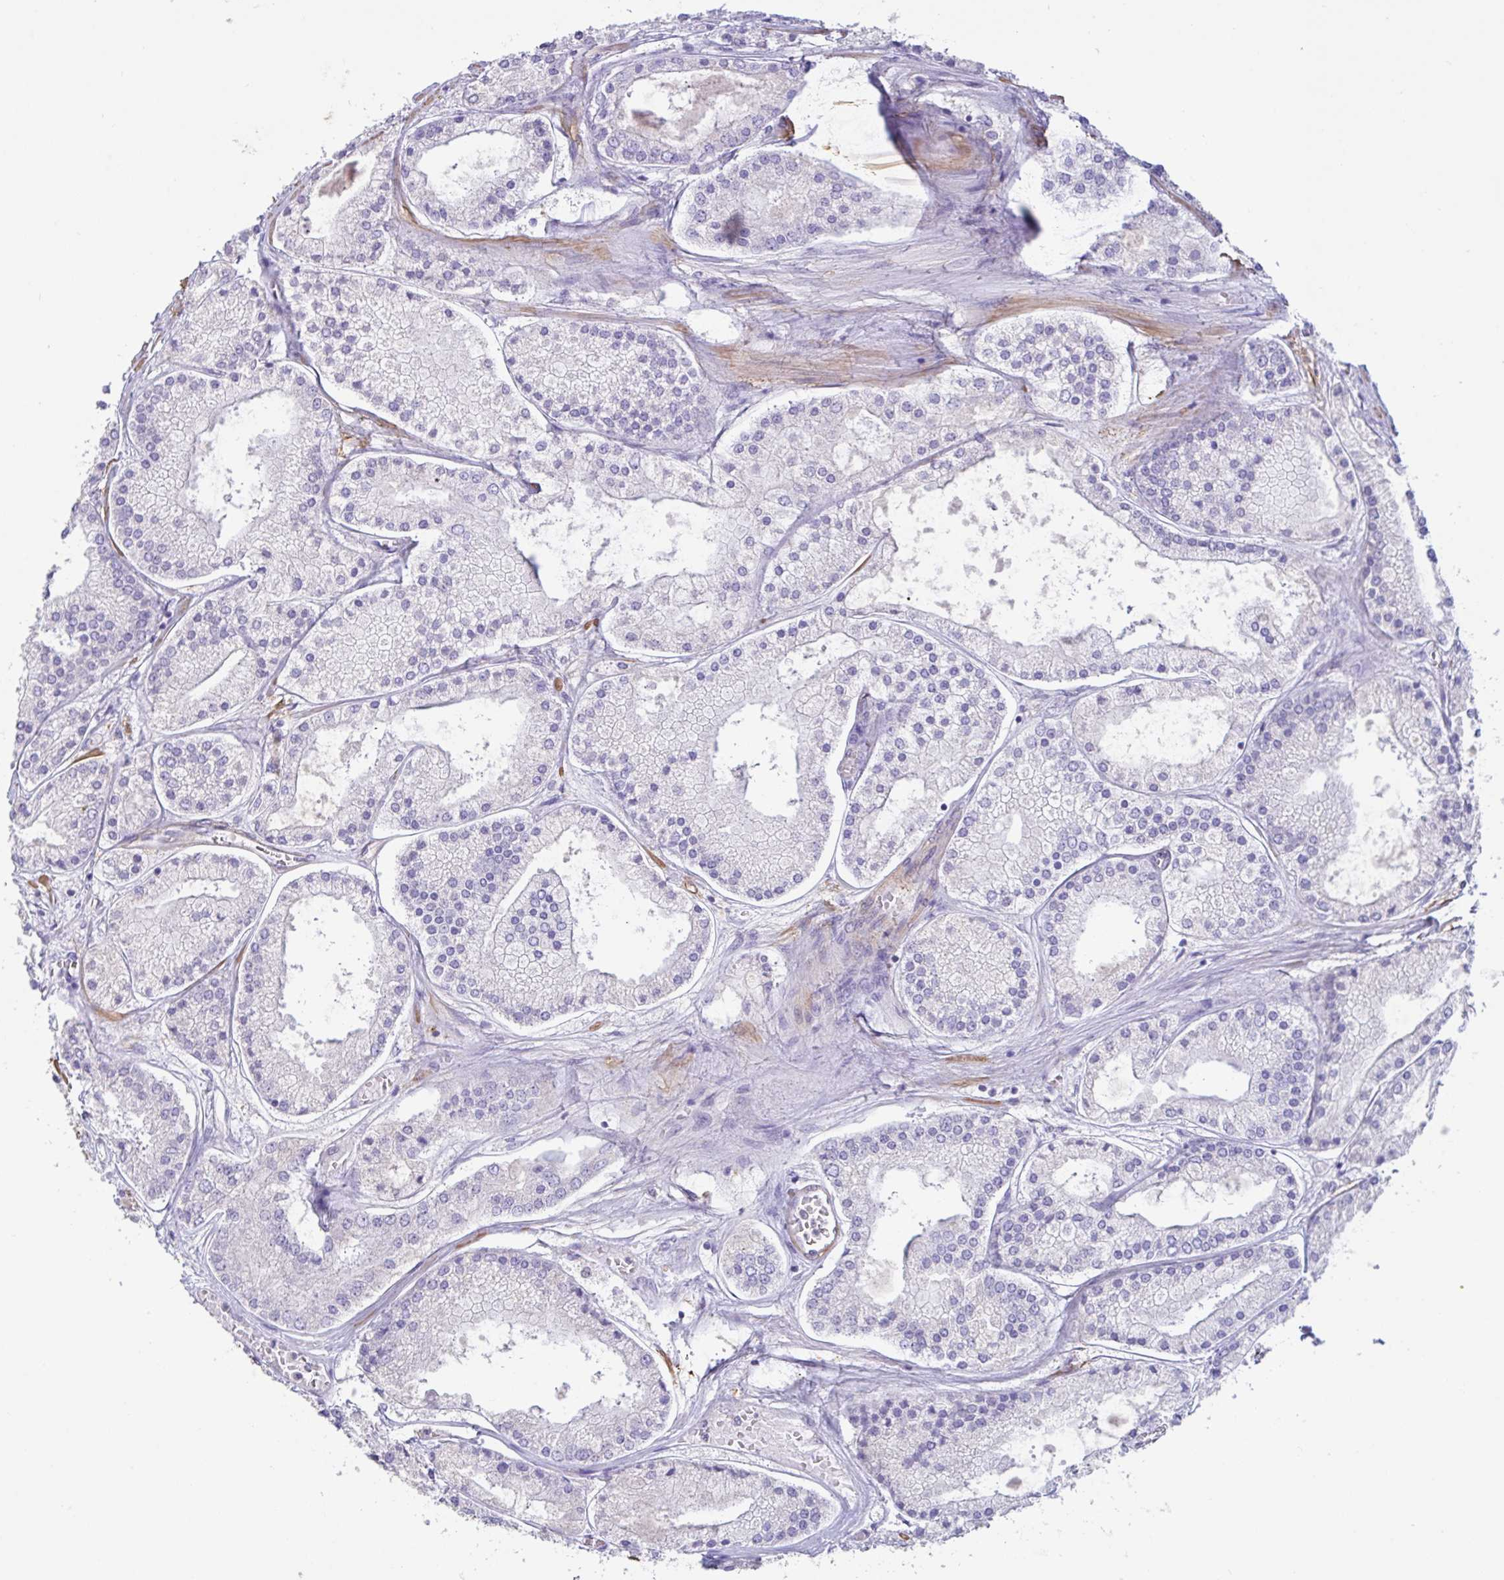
{"staining": {"intensity": "negative", "quantity": "none", "location": "none"}, "tissue": "prostate cancer", "cell_type": "Tumor cells", "image_type": "cancer", "snomed": [{"axis": "morphology", "description": "Adenocarcinoma, High grade"}, {"axis": "topography", "description": "Prostate"}], "caption": "Protein analysis of prostate cancer (adenocarcinoma (high-grade)) shows no significant expression in tumor cells.", "gene": "PYGM", "patient": {"sex": "male", "age": 67}}